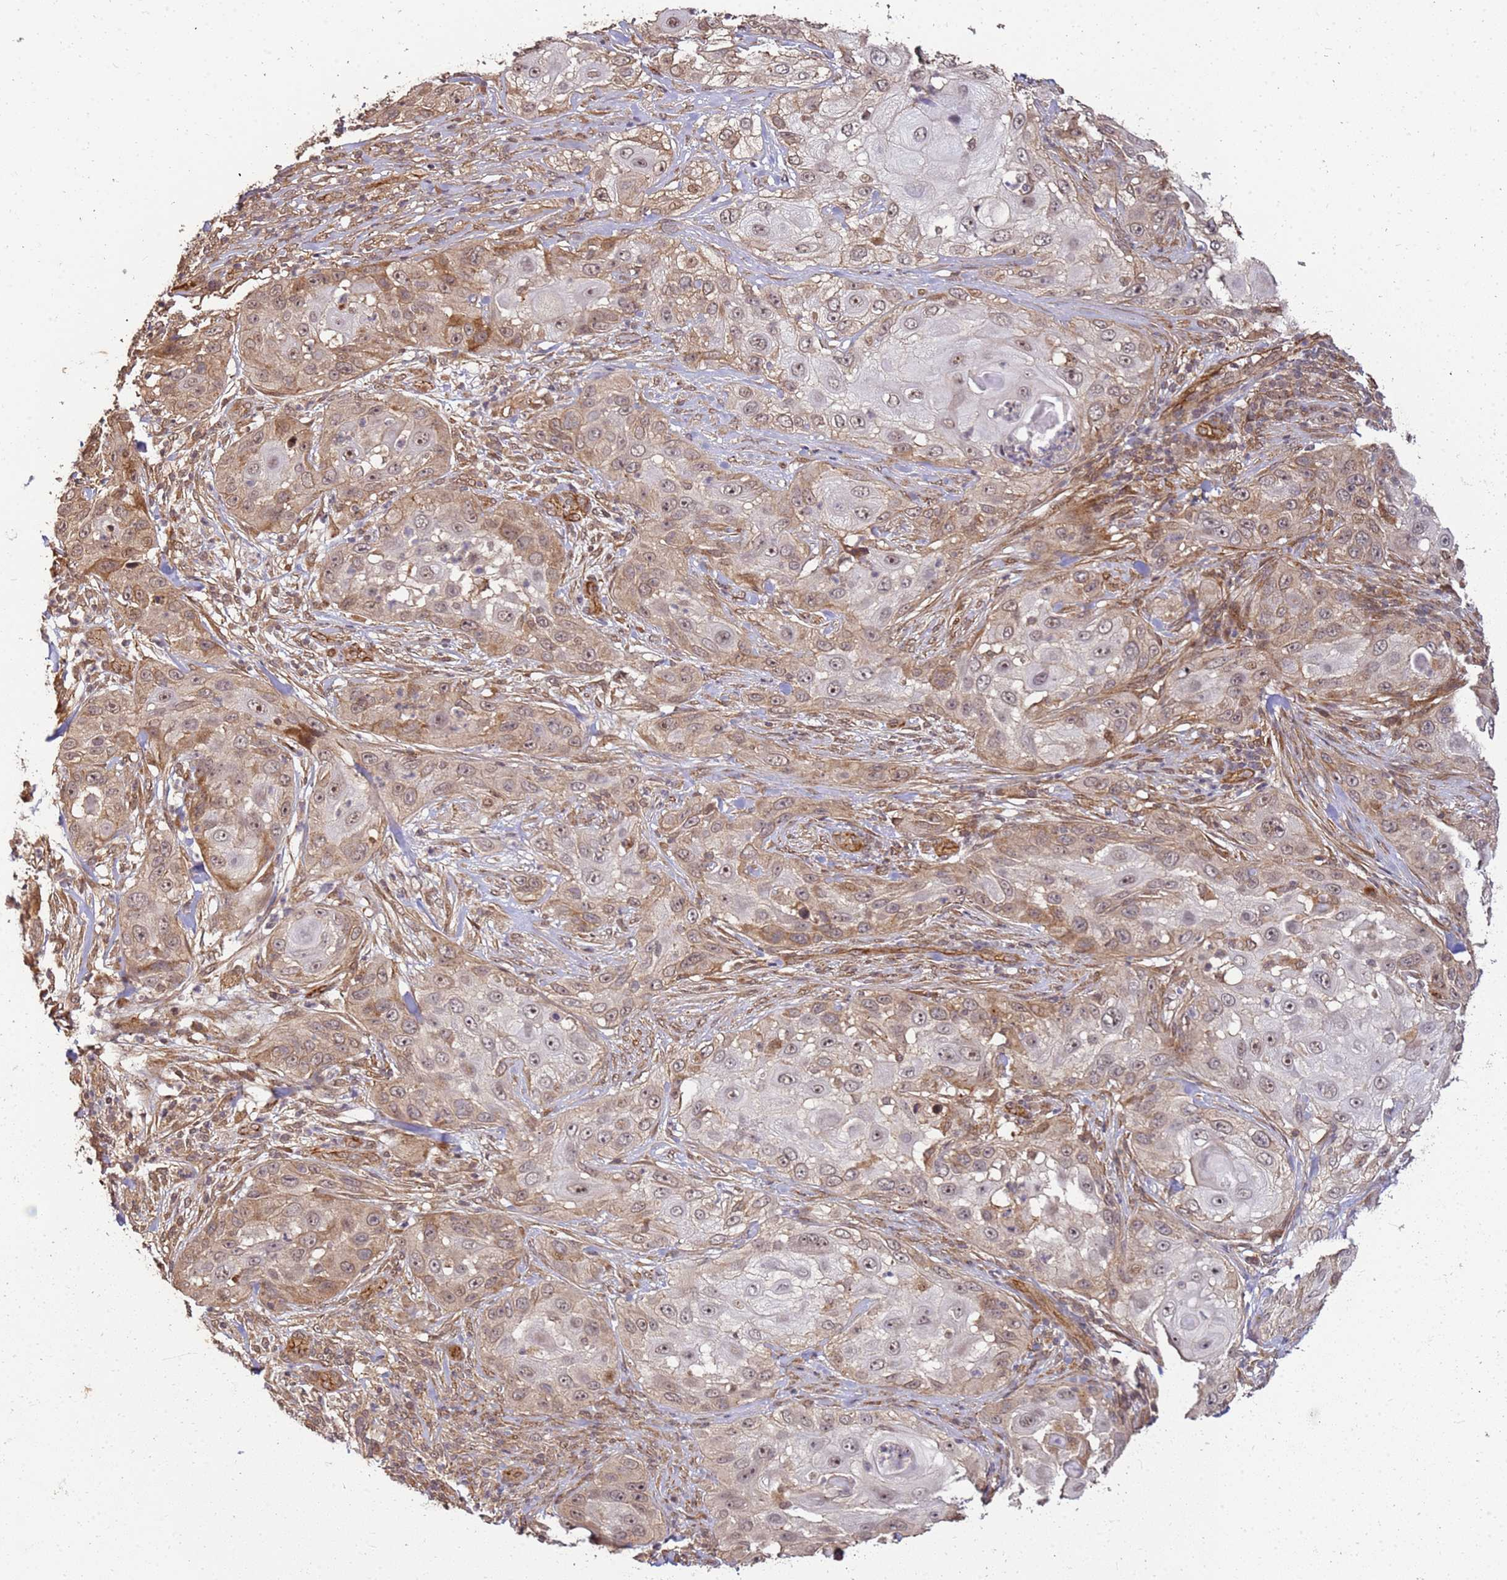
{"staining": {"intensity": "moderate", "quantity": "25%-75%", "location": "cytoplasmic/membranous,nuclear"}, "tissue": "skin cancer", "cell_type": "Tumor cells", "image_type": "cancer", "snomed": [{"axis": "morphology", "description": "Squamous cell carcinoma, NOS"}, {"axis": "topography", "description": "Skin"}], "caption": "Skin cancer (squamous cell carcinoma) stained with DAB IHC demonstrates medium levels of moderate cytoplasmic/membranous and nuclear expression in approximately 25%-75% of tumor cells.", "gene": "ST18", "patient": {"sex": "female", "age": 44}}